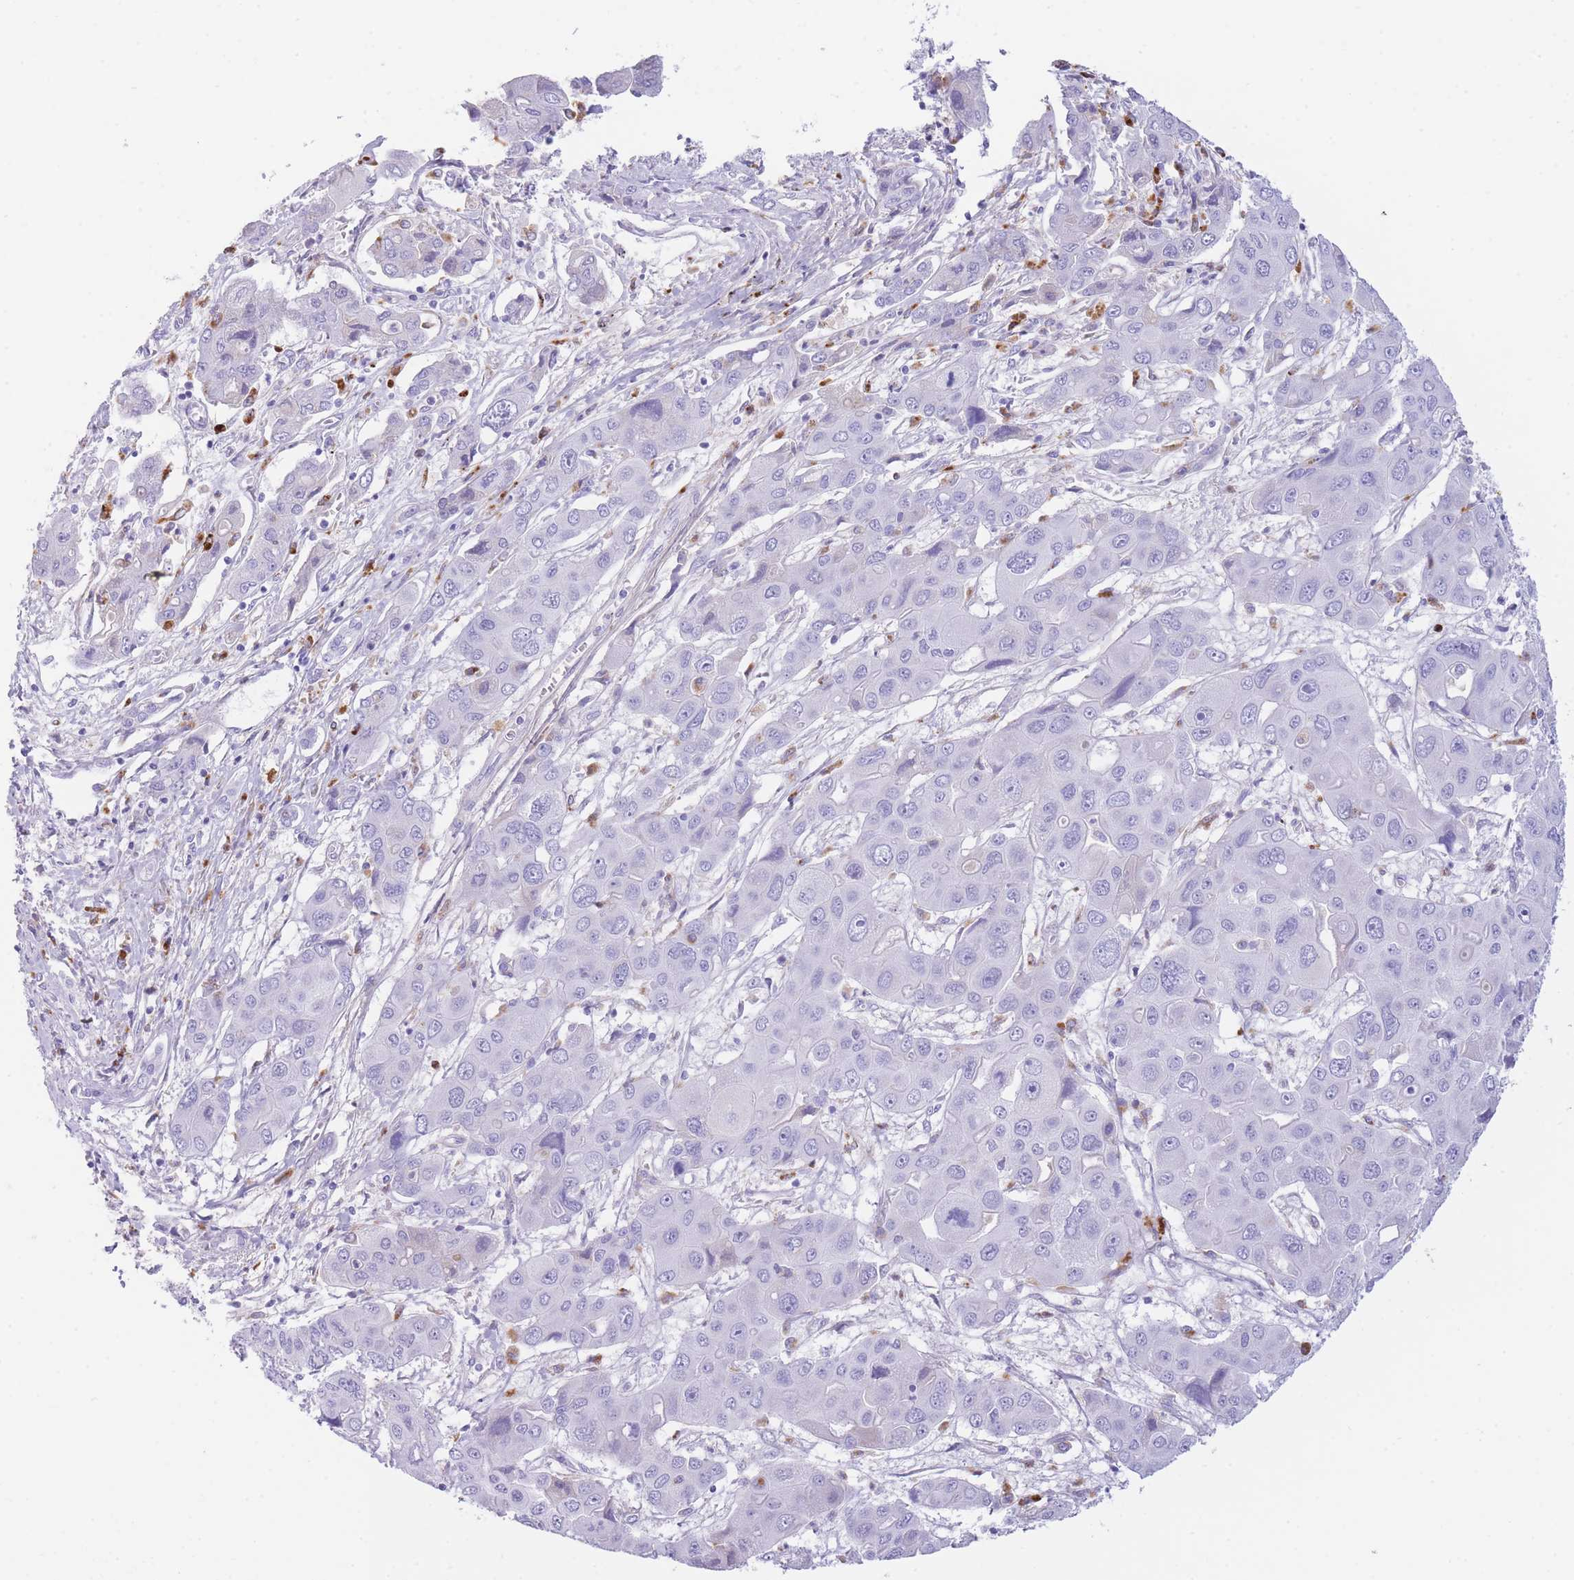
{"staining": {"intensity": "negative", "quantity": "none", "location": "none"}, "tissue": "liver cancer", "cell_type": "Tumor cells", "image_type": "cancer", "snomed": [{"axis": "morphology", "description": "Cholangiocarcinoma"}, {"axis": "topography", "description": "Liver"}], "caption": "Immunohistochemical staining of human liver cancer (cholangiocarcinoma) reveals no significant expression in tumor cells.", "gene": "PLBD1", "patient": {"sex": "male", "age": 67}}